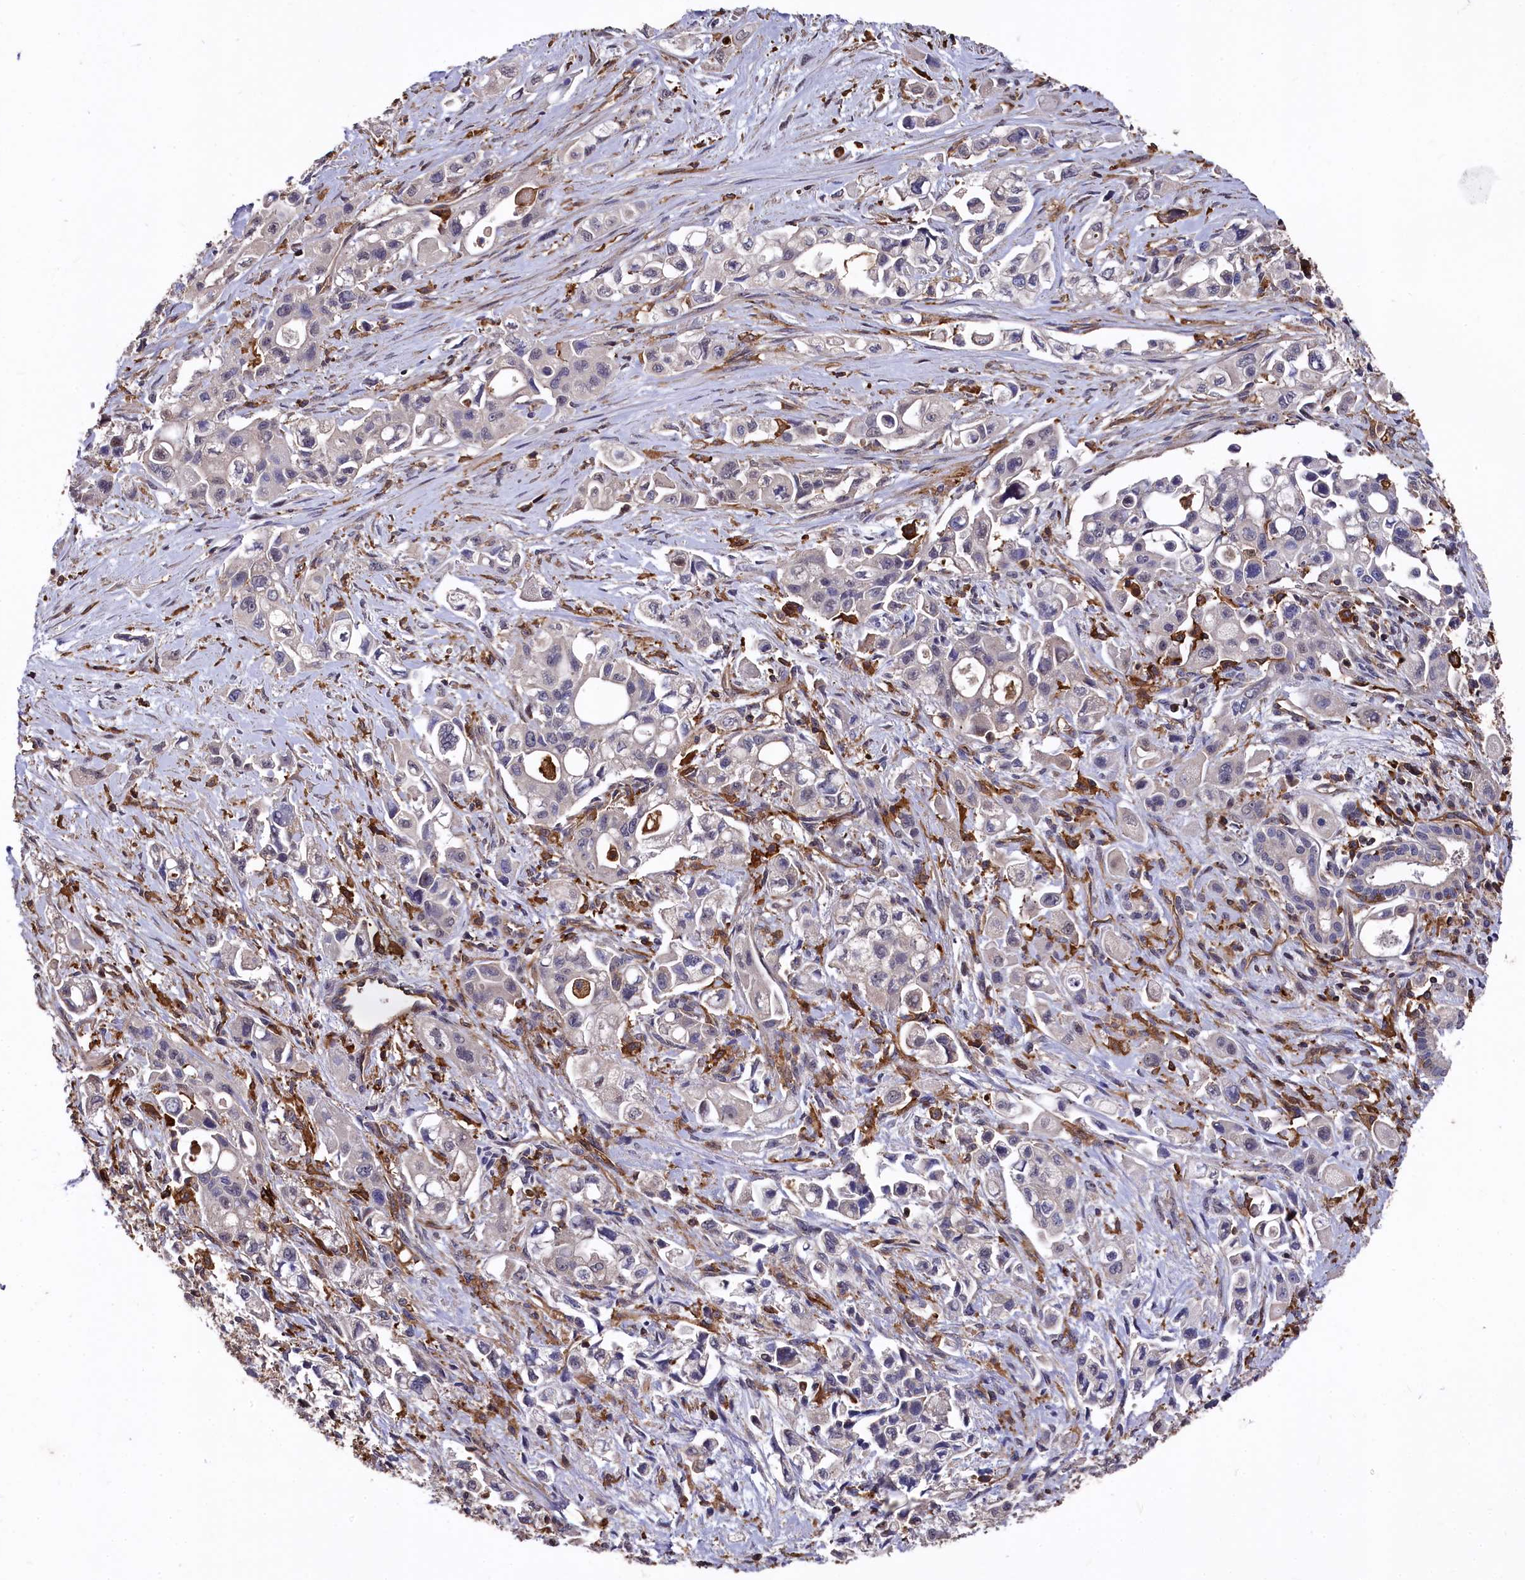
{"staining": {"intensity": "weak", "quantity": "<25%", "location": "cytoplasmic/membranous"}, "tissue": "pancreatic cancer", "cell_type": "Tumor cells", "image_type": "cancer", "snomed": [{"axis": "morphology", "description": "Adenocarcinoma, NOS"}, {"axis": "topography", "description": "Pancreas"}], "caption": "Tumor cells are negative for brown protein staining in pancreatic cancer (adenocarcinoma).", "gene": "PLEKHO2", "patient": {"sex": "female", "age": 66}}